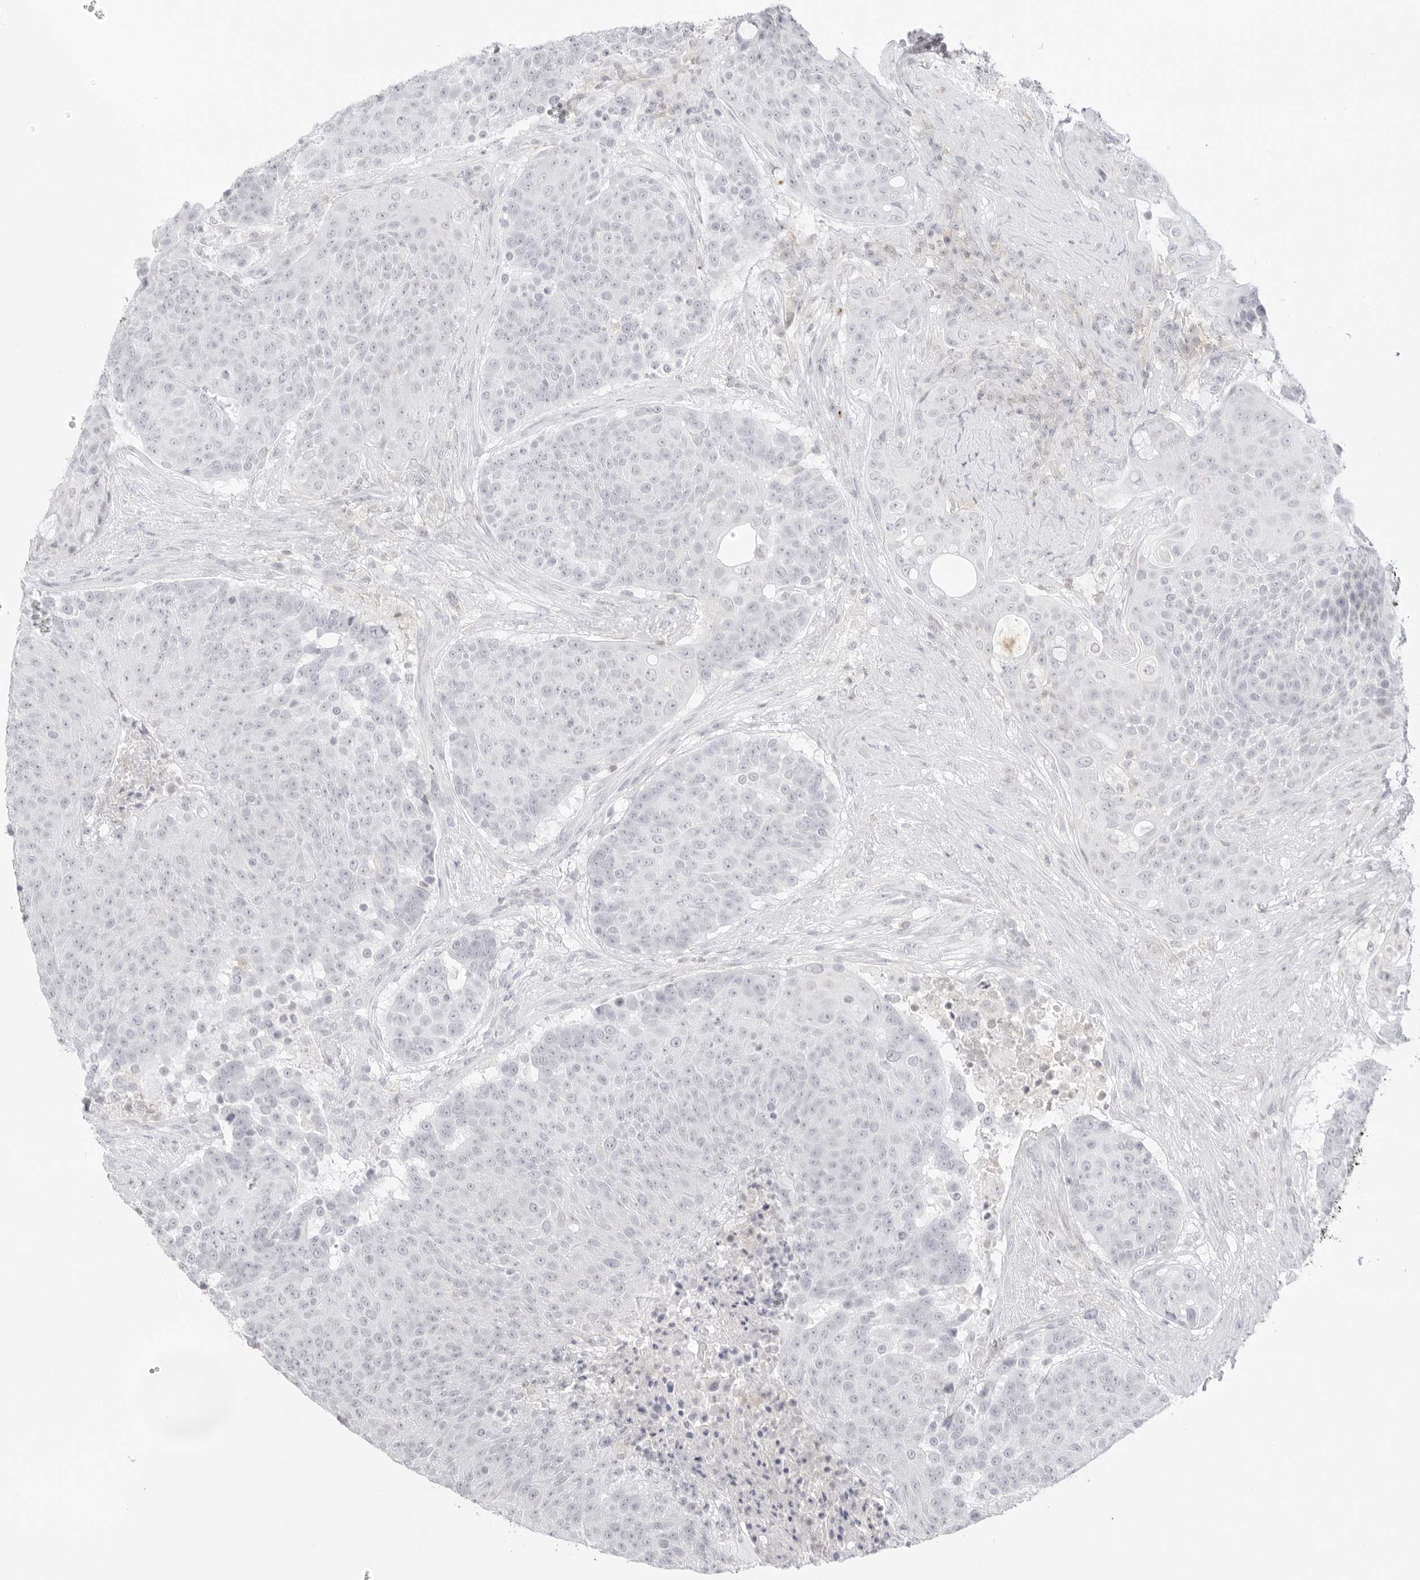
{"staining": {"intensity": "negative", "quantity": "none", "location": "none"}, "tissue": "urothelial cancer", "cell_type": "Tumor cells", "image_type": "cancer", "snomed": [{"axis": "morphology", "description": "Urothelial carcinoma, High grade"}, {"axis": "topography", "description": "Urinary bladder"}], "caption": "Immunohistochemistry (IHC) of human urothelial carcinoma (high-grade) demonstrates no staining in tumor cells.", "gene": "TNFRSF14", "patient": {"sex": "female", "age": 63}}